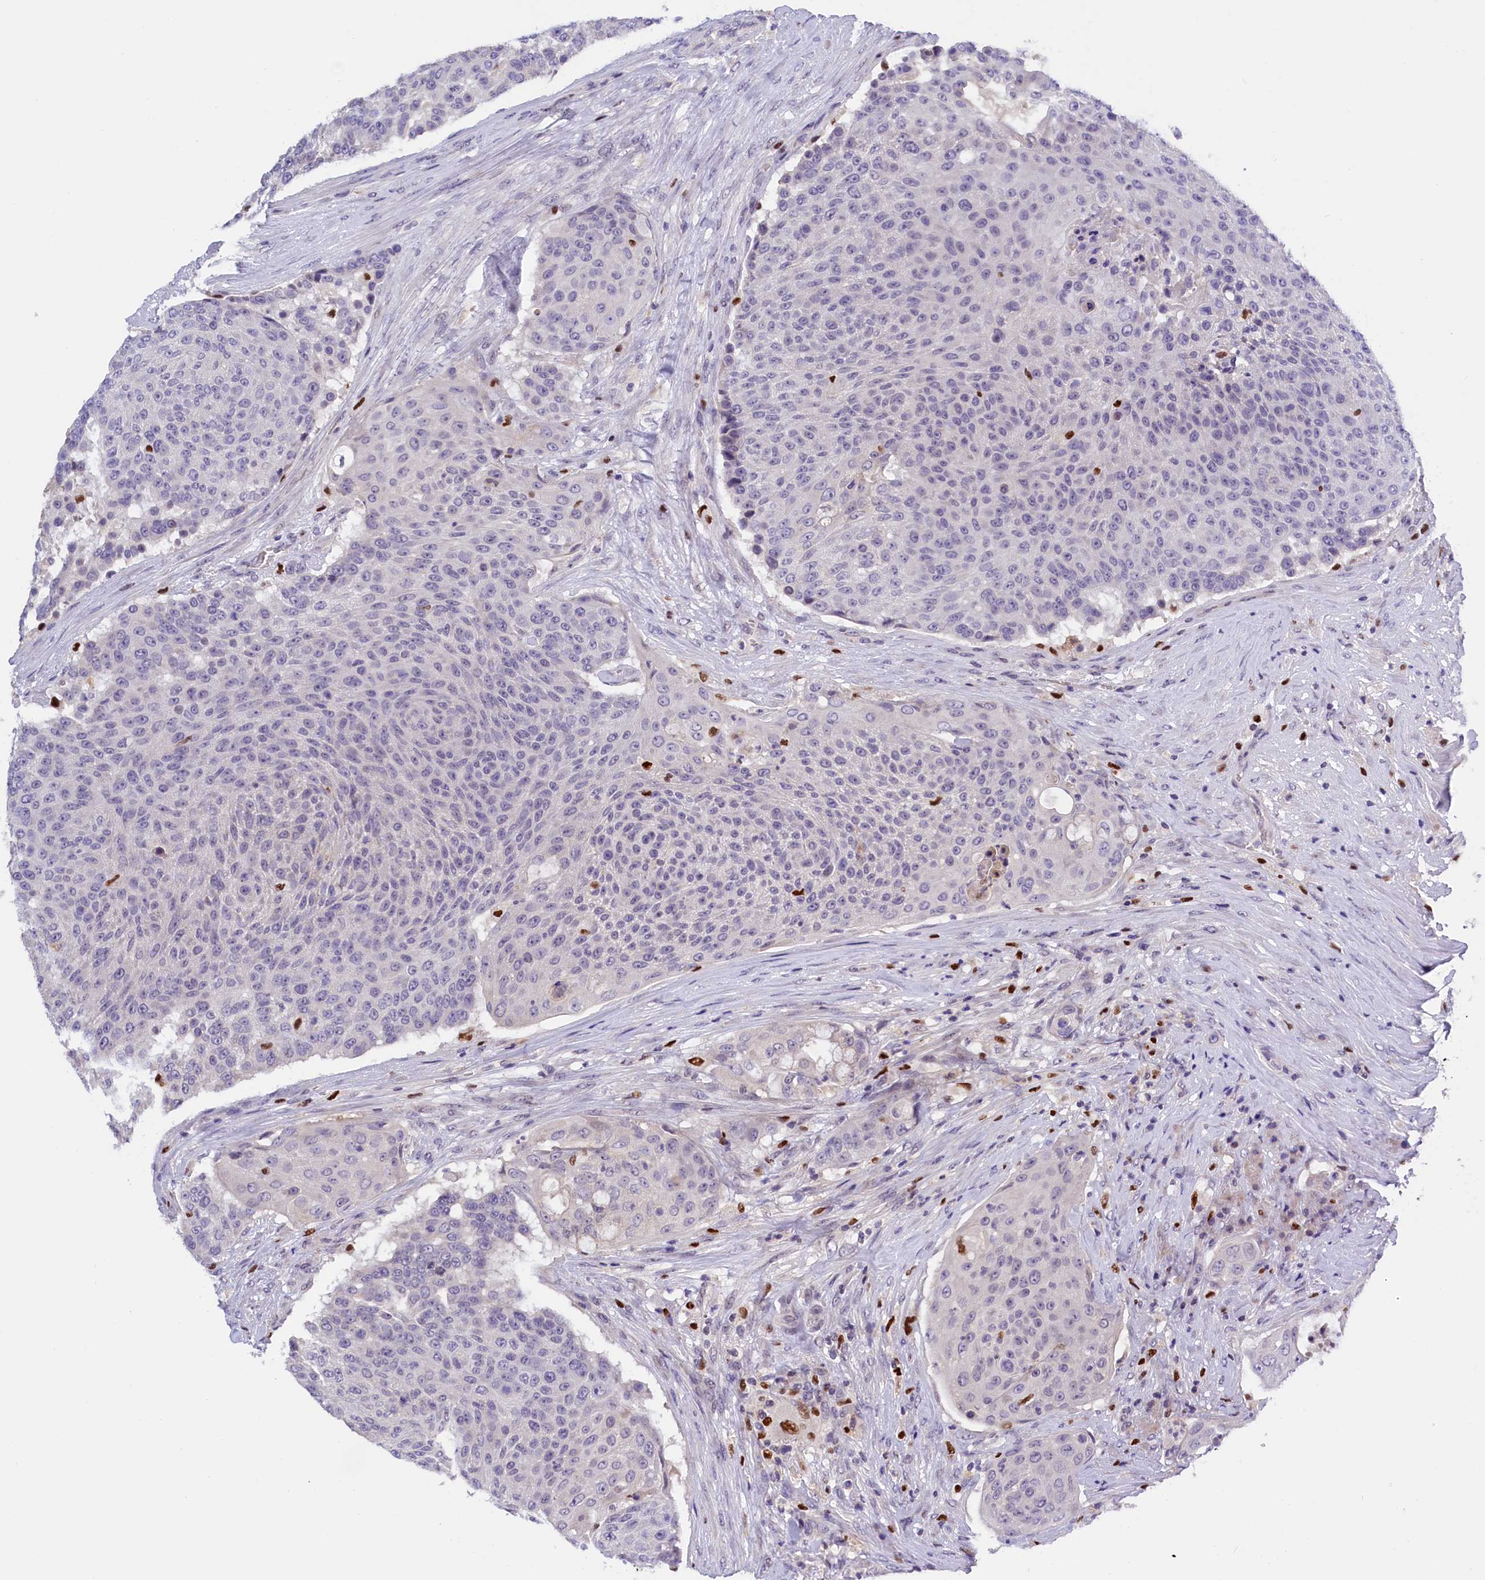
{"staining": {"intensity": "negative", "quantity": "none", "location": "none"}, "tissue": "urothelial cancer", "cell_type": "Tumor cells", "image_type": "cancer", "snomed": [{"axis": "morphology", "description": "Urothelial carcinoma, High grade"}, {"axis": "topography", "description": "Urinary bladder"}], "caption": "Human urothelial cancer stained for a protein using immunohistochemistry reveals no expression in tumor cells.", "gene": "BTBD9", "patient": {"sex": "female", "age": 63}}